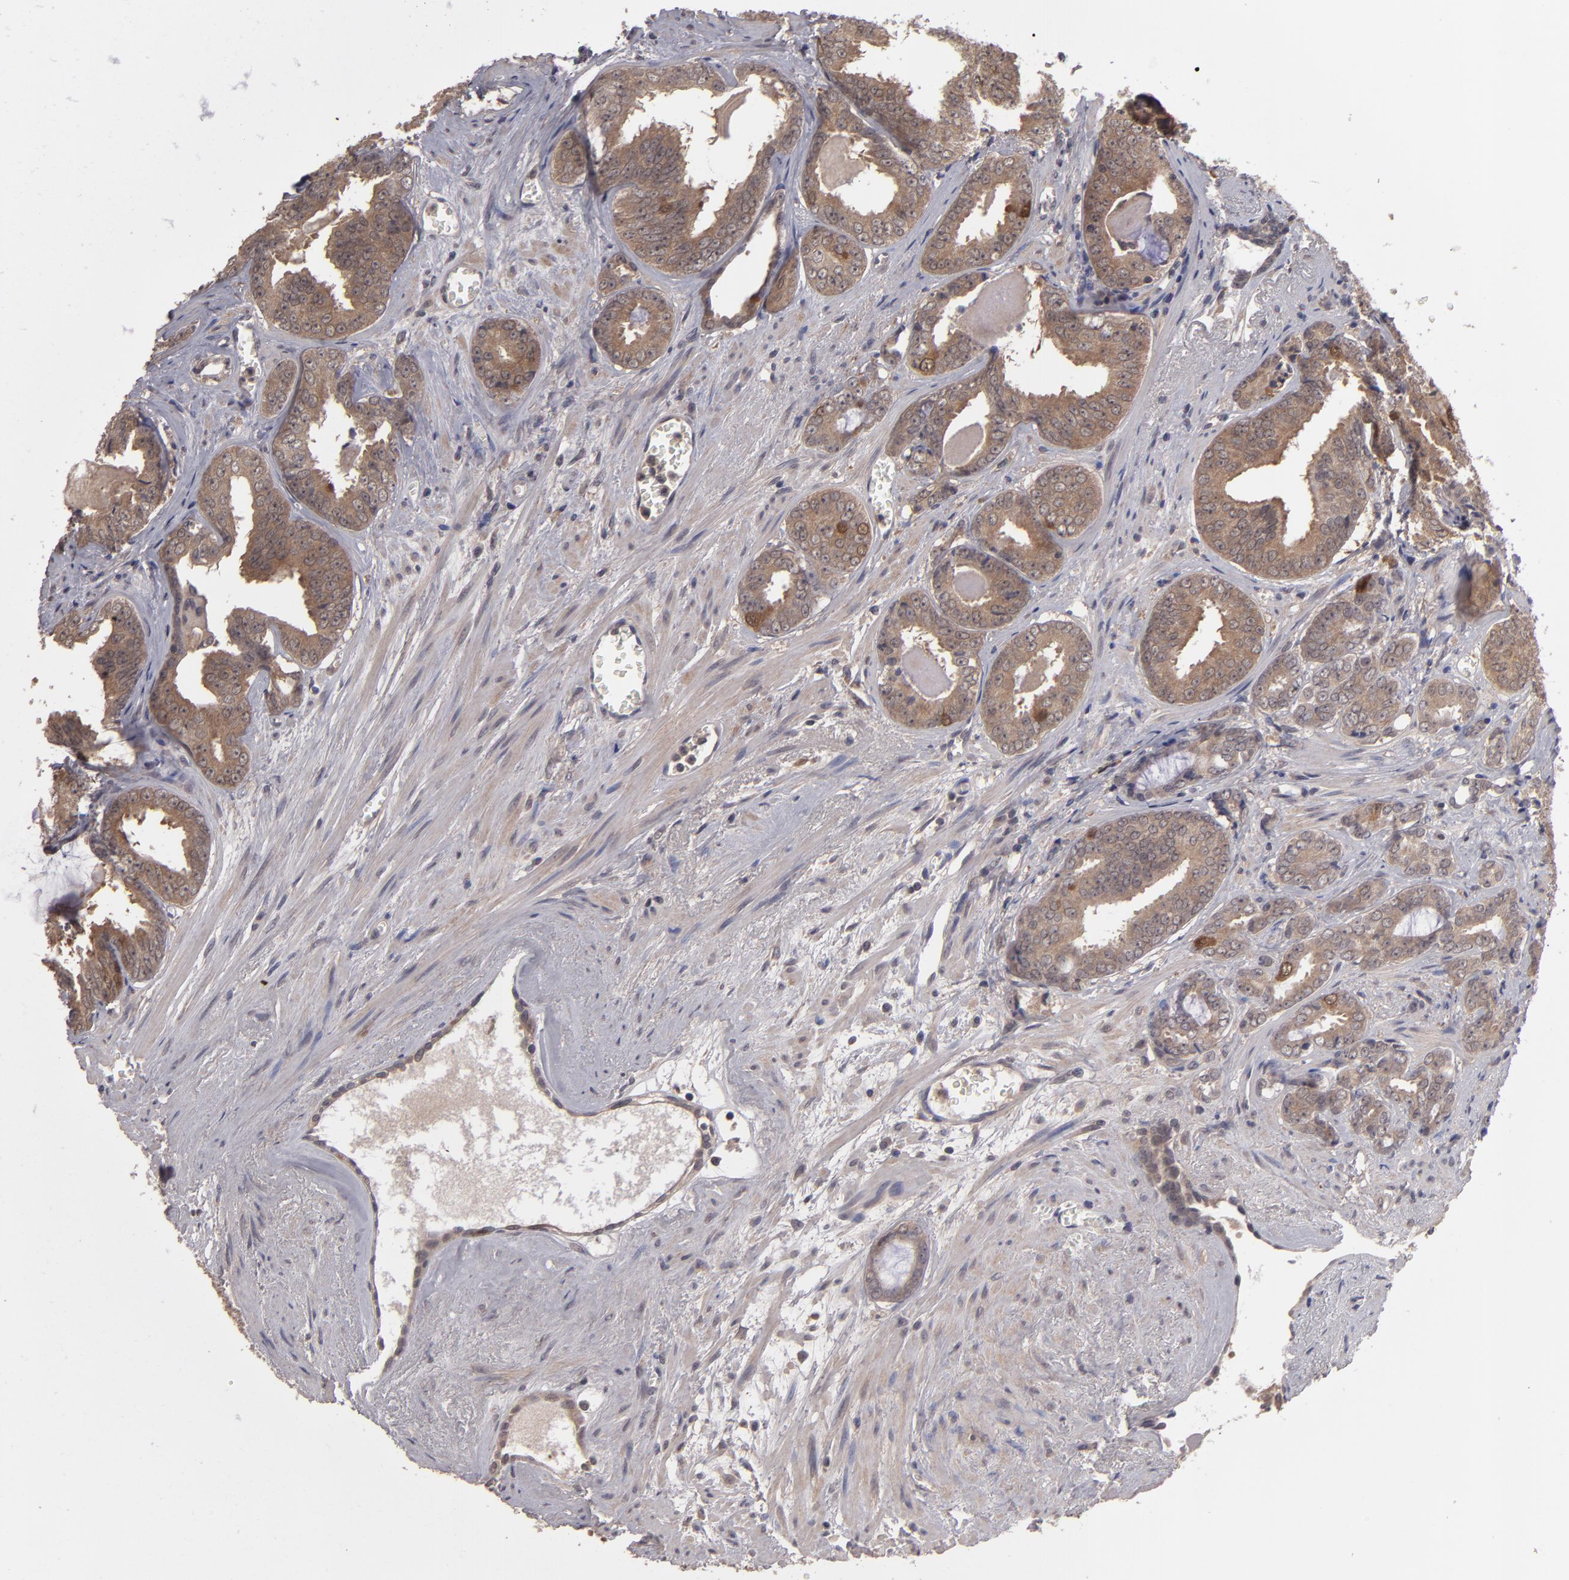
{"staining": {"intensity": "moderate", "quantity": ">75%", "location": "cytoplasmic/membranous"}, "tissue": "prostate cancer", "cell_type": "Tumor cells", "image_type": "cancer", "snomed": [{"axis": "morphology", "description": "Adenocarcinoma, Medium grade"}, {"axis": "topography", "description": "Prostate"}], "caption": "Immunohistochemical staining of medium-grade adenocarcinoma (prostate) reveals medium levels of moderate cytoplasmic/membranous staining in about >75% of tumor cells.", "gene": "TYMS", "patient": {"sex": "male", "age": 79}}